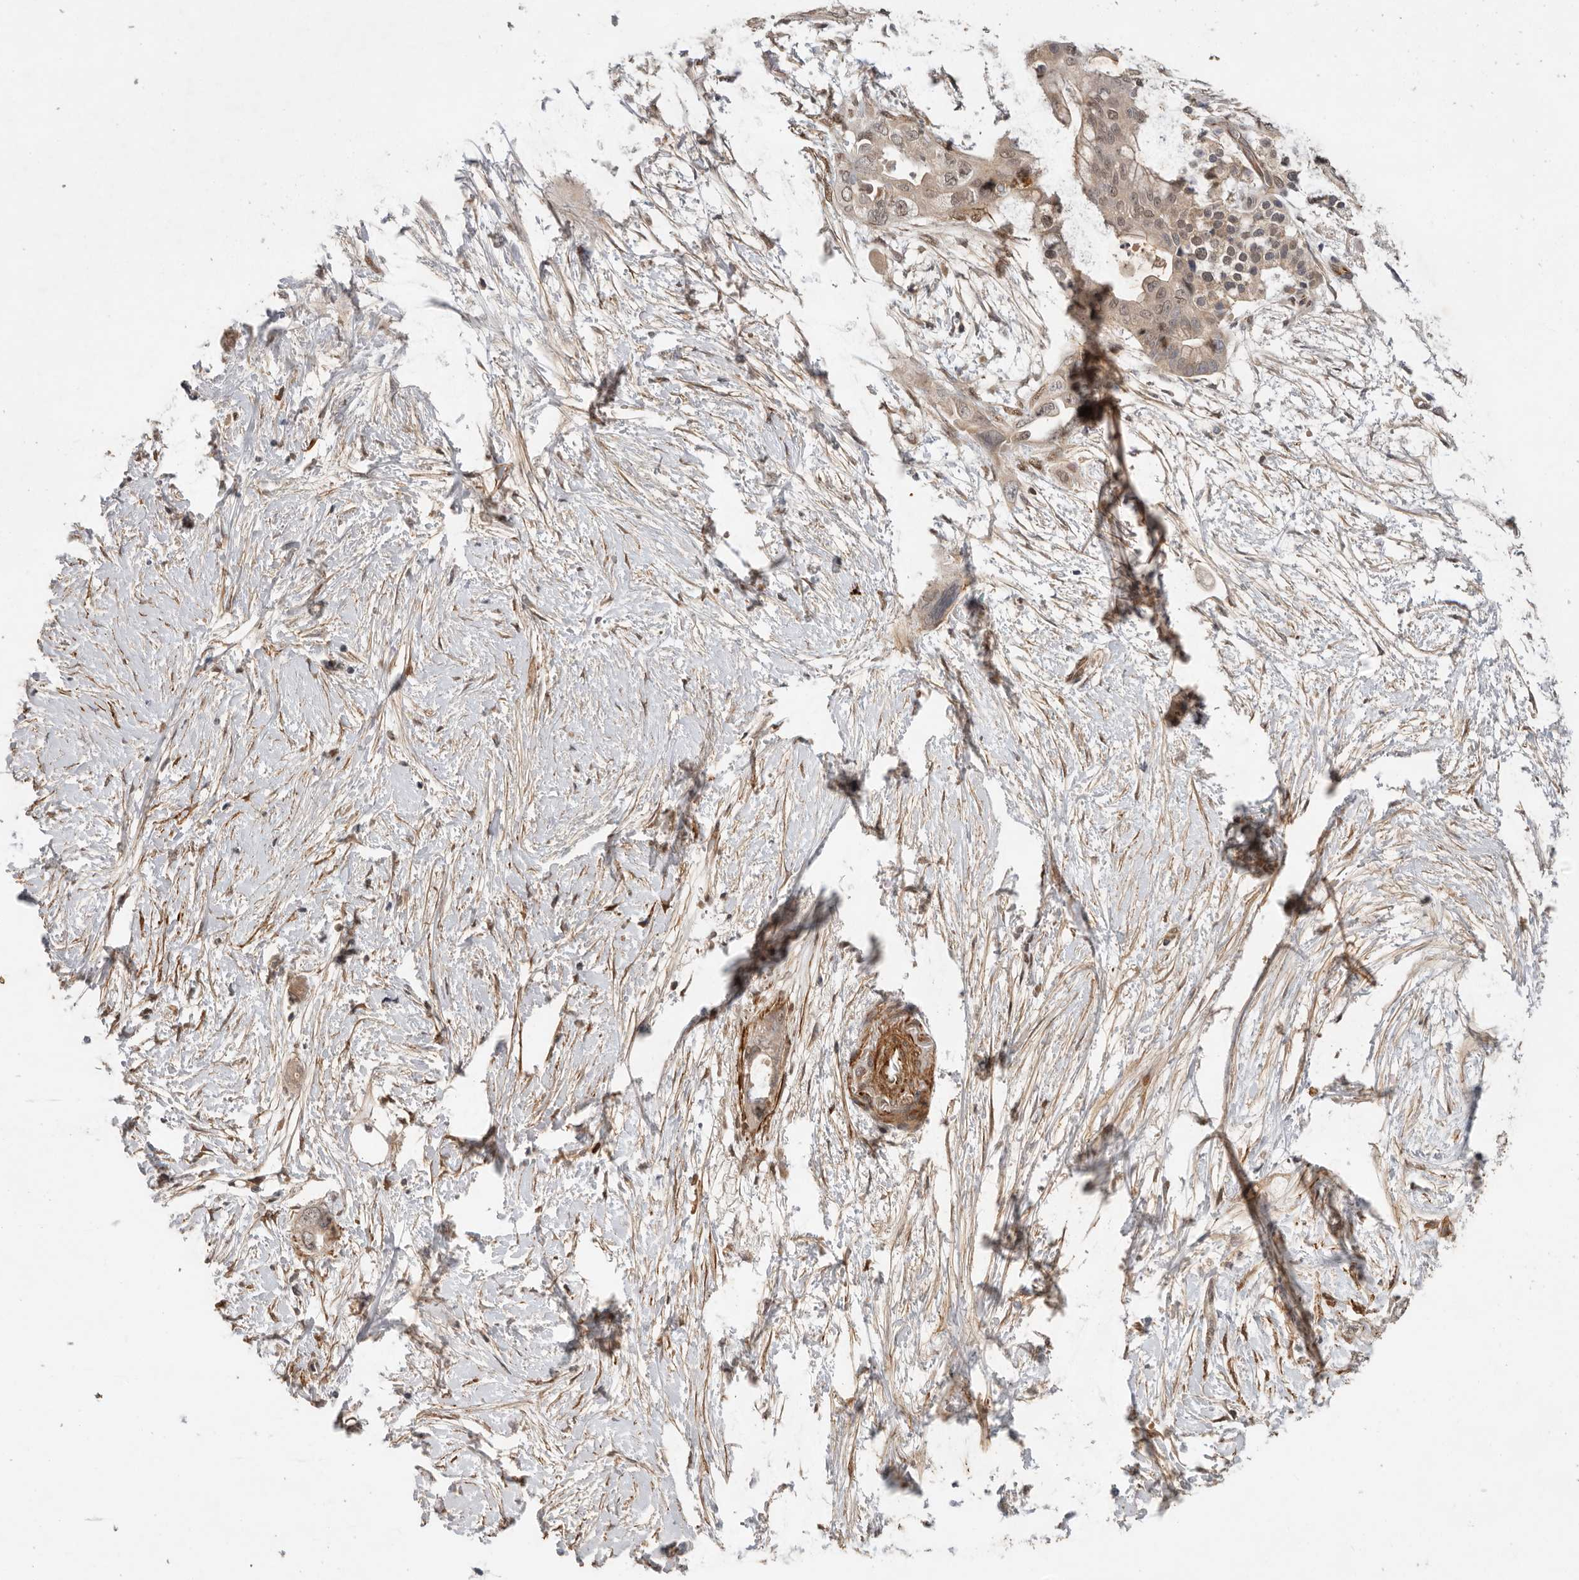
{"staining": {"intensity": "weak", "quantity": "25%-75%", "location": "cytoplasmic/membranous"}, "tissue": "pancreatic cancer", "cell_type": "Tumor cells", "image_type": "cancer", "snomed": [{"axis": "morphology", "description": "Adenocarcinoma, NOS"}, {"axis": "topography", "description": "Pancreas"}], "caption": "A high-resolution photomicrograph shows immunohistochemistry (IHC) staining of adenocarcinoma (pancreatic), which shows weak cytoplasmic/membranous staining in about 25%-75% of tumor cells. (IHC, brightfield microscopy, high magnification).", "gene": "RNF157", "patient": {"sex": "male", "age": 53}}